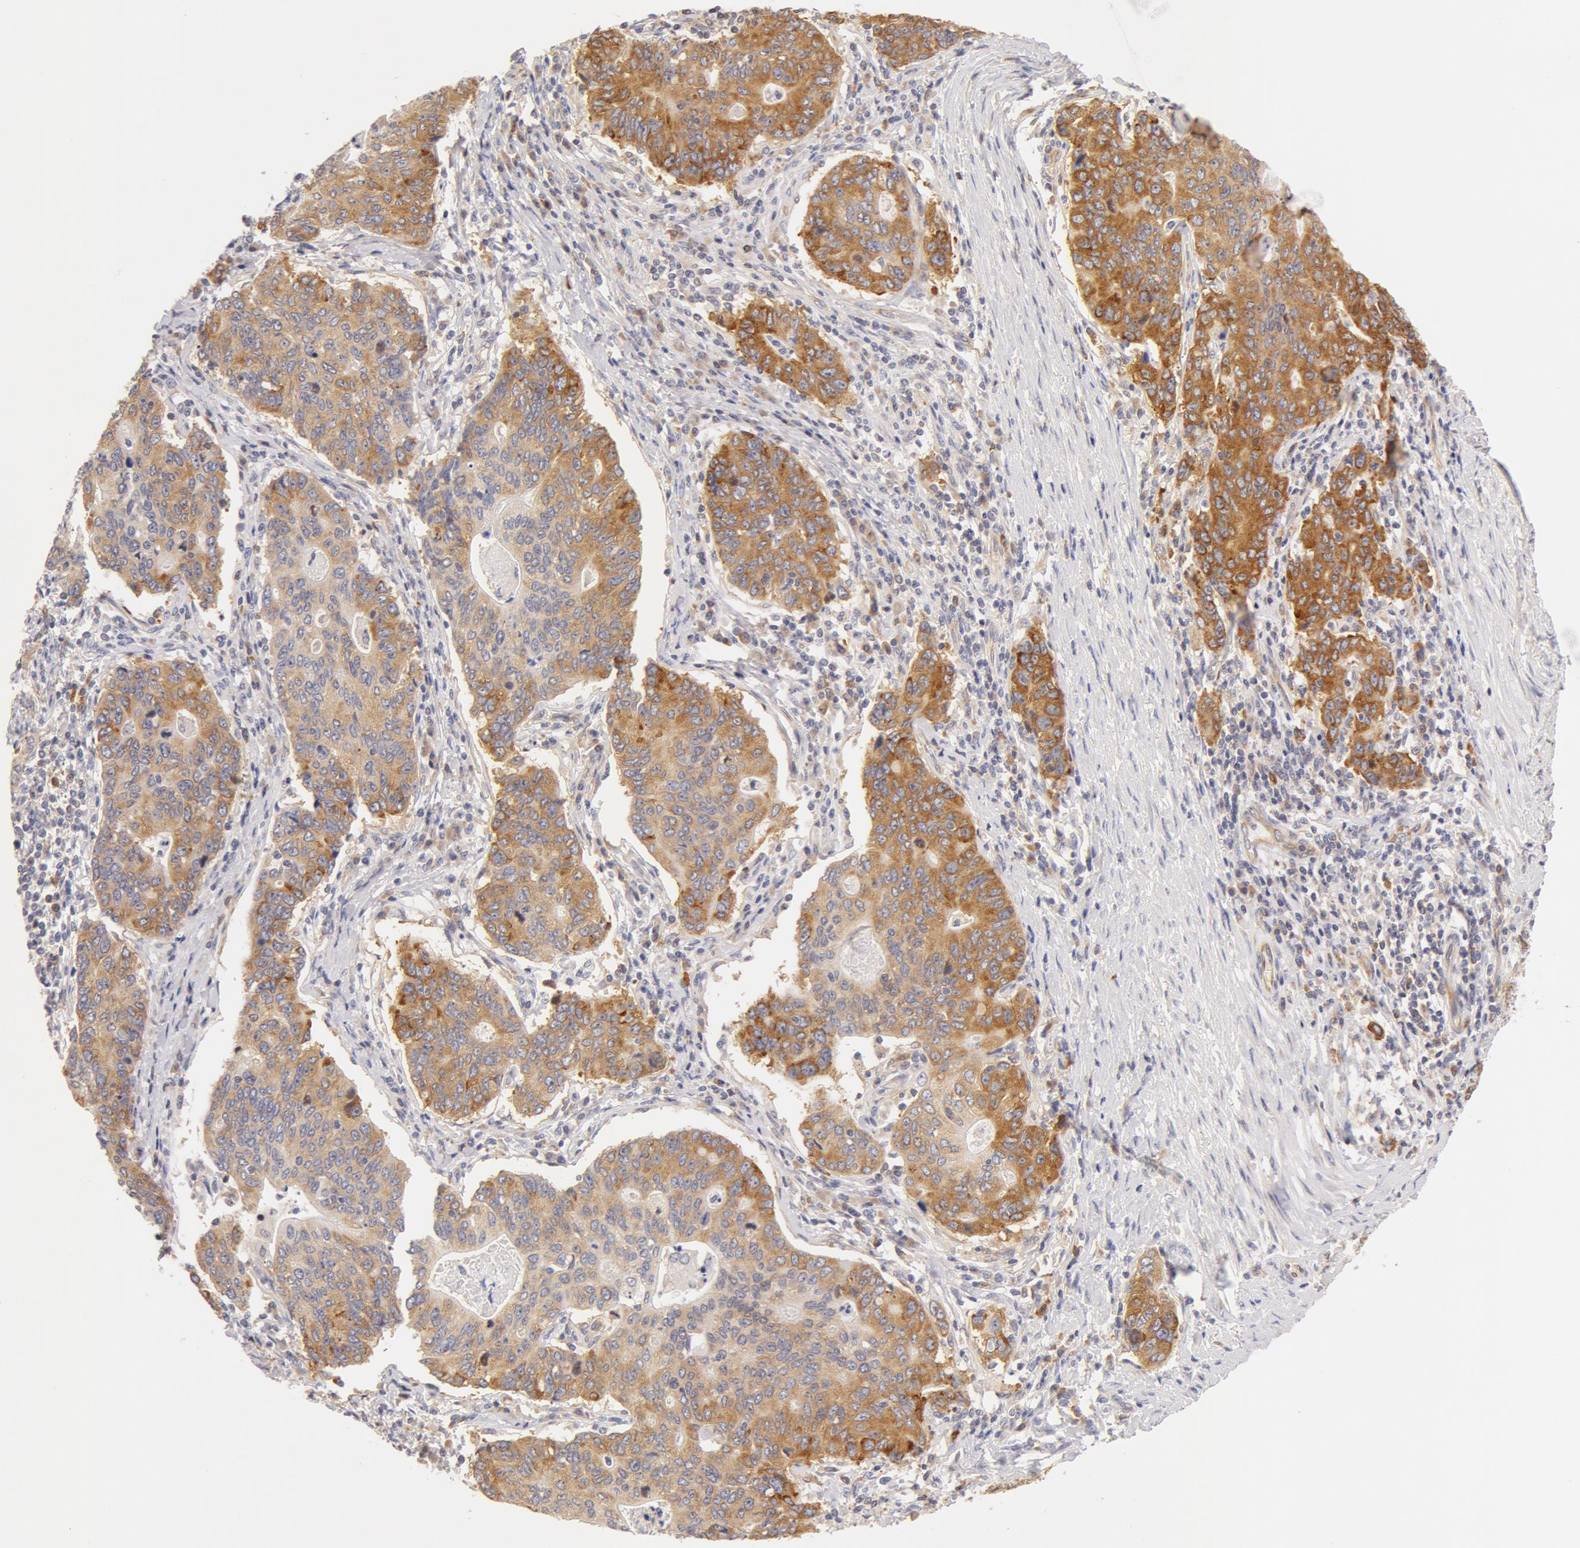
{"staining": {"intensity": "weak", "quantity": "<25%", "location": "cytoplasmic/membranous"}, "tissue": "stomach cancer", "cell_type": "Tumor cells", "image_type": "cancer", "snomed": [{"axis": "morphology", "description": "Adenocarcinoma, NOS"}, {"axis": "topography", "description": "Esophagus"}, {"axis": "topography", "description": "Stomach"}], "caption": "High magnification brightfield microscopy of stomach adenocarcinoma stained with DAB (brown) and counterstained with hematoxylin (blue): tumor cells show no significant expression. (Immunohistochemistry, brightfield microscopy, high magnification).", "gene": "DDX3Y", "patient": {"sex": "male", "age": 74}}